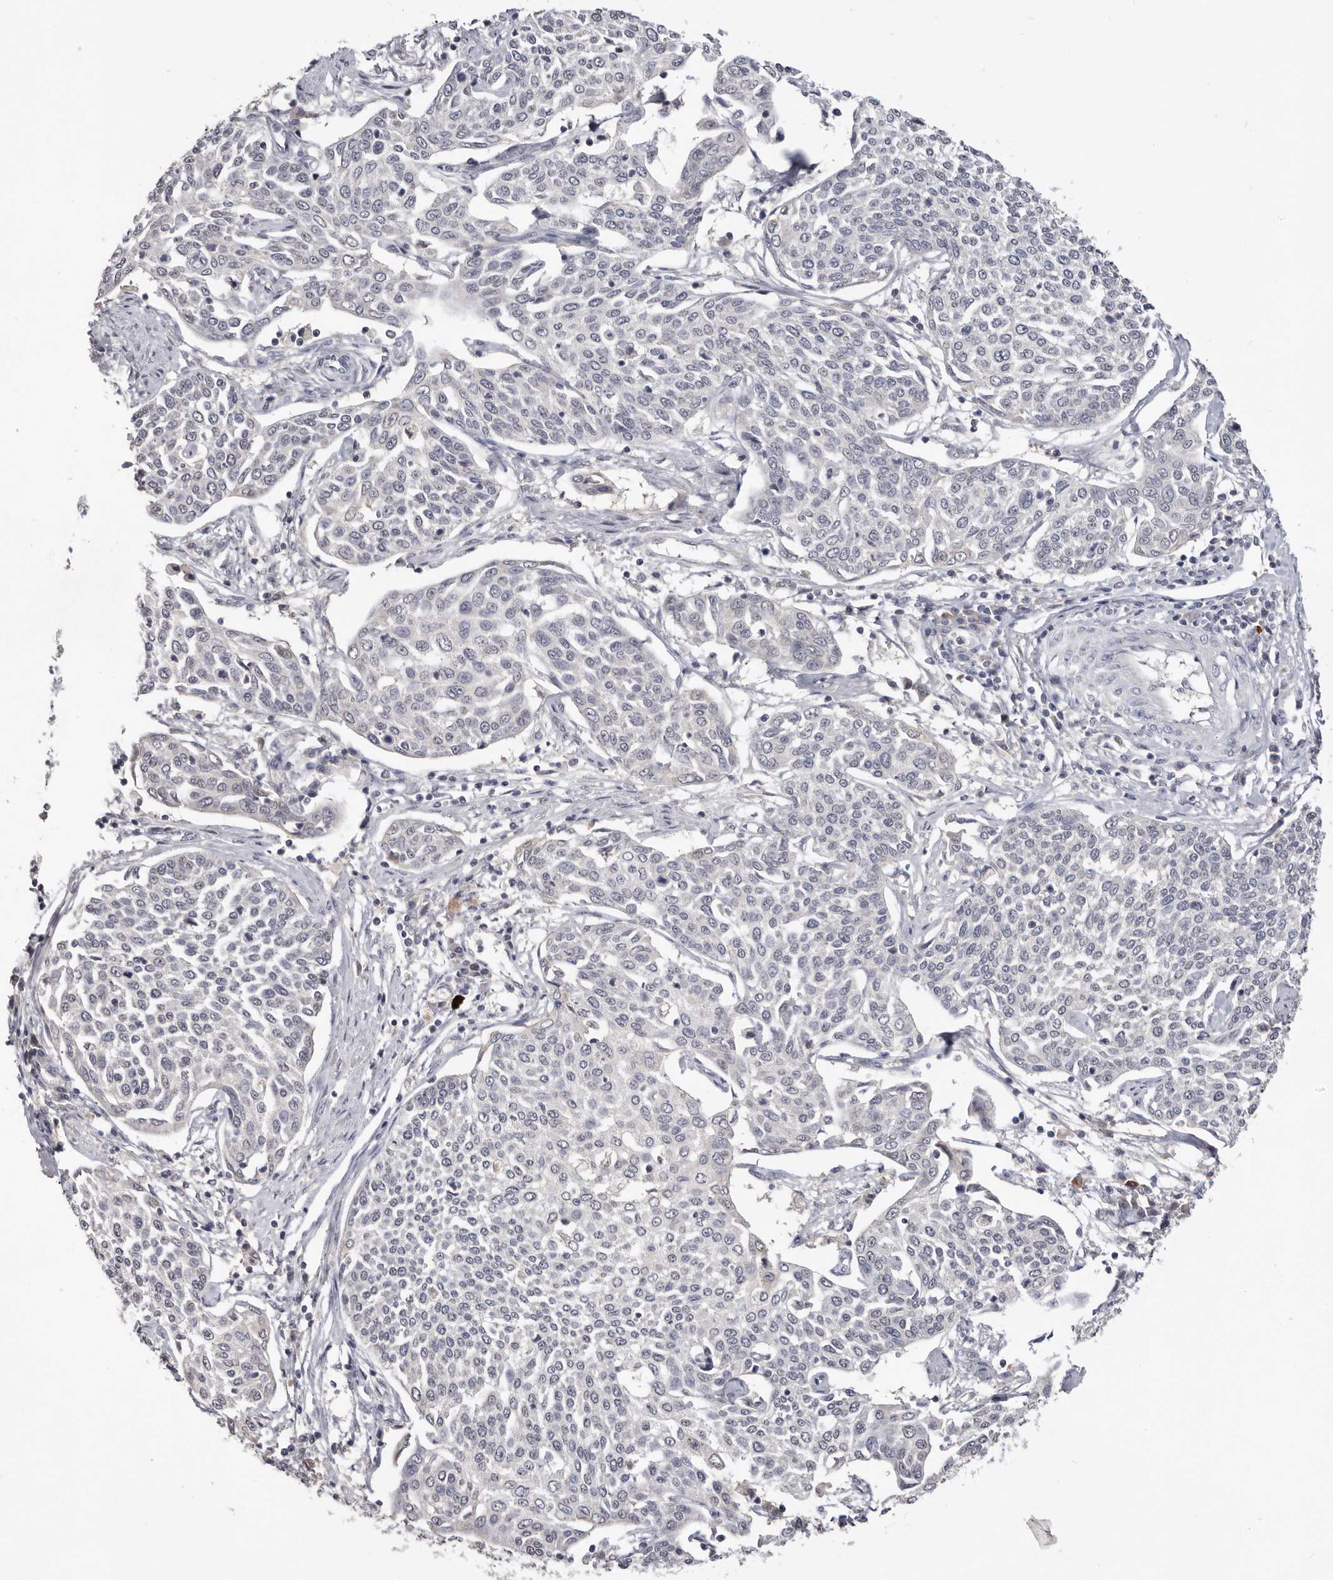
{"staining": {"intensity": "negative", "quantity": "none", "location": "none"}, "tissue": "cervical cancer", "cell_type": "Tumor cells", "image_type": "cancer", "snomed": [{"axis": "morphology", "description": "Squamous cell carcinoma, NOS"}, {"axis": "topography", "description": "Cervix"}], "caption": "Protein analysis of cervical squamous cell carcinoma displays no significant expression in tumor cells.", "gene": "DOP1A", "patient": {"sex": "female", "age": 34}}